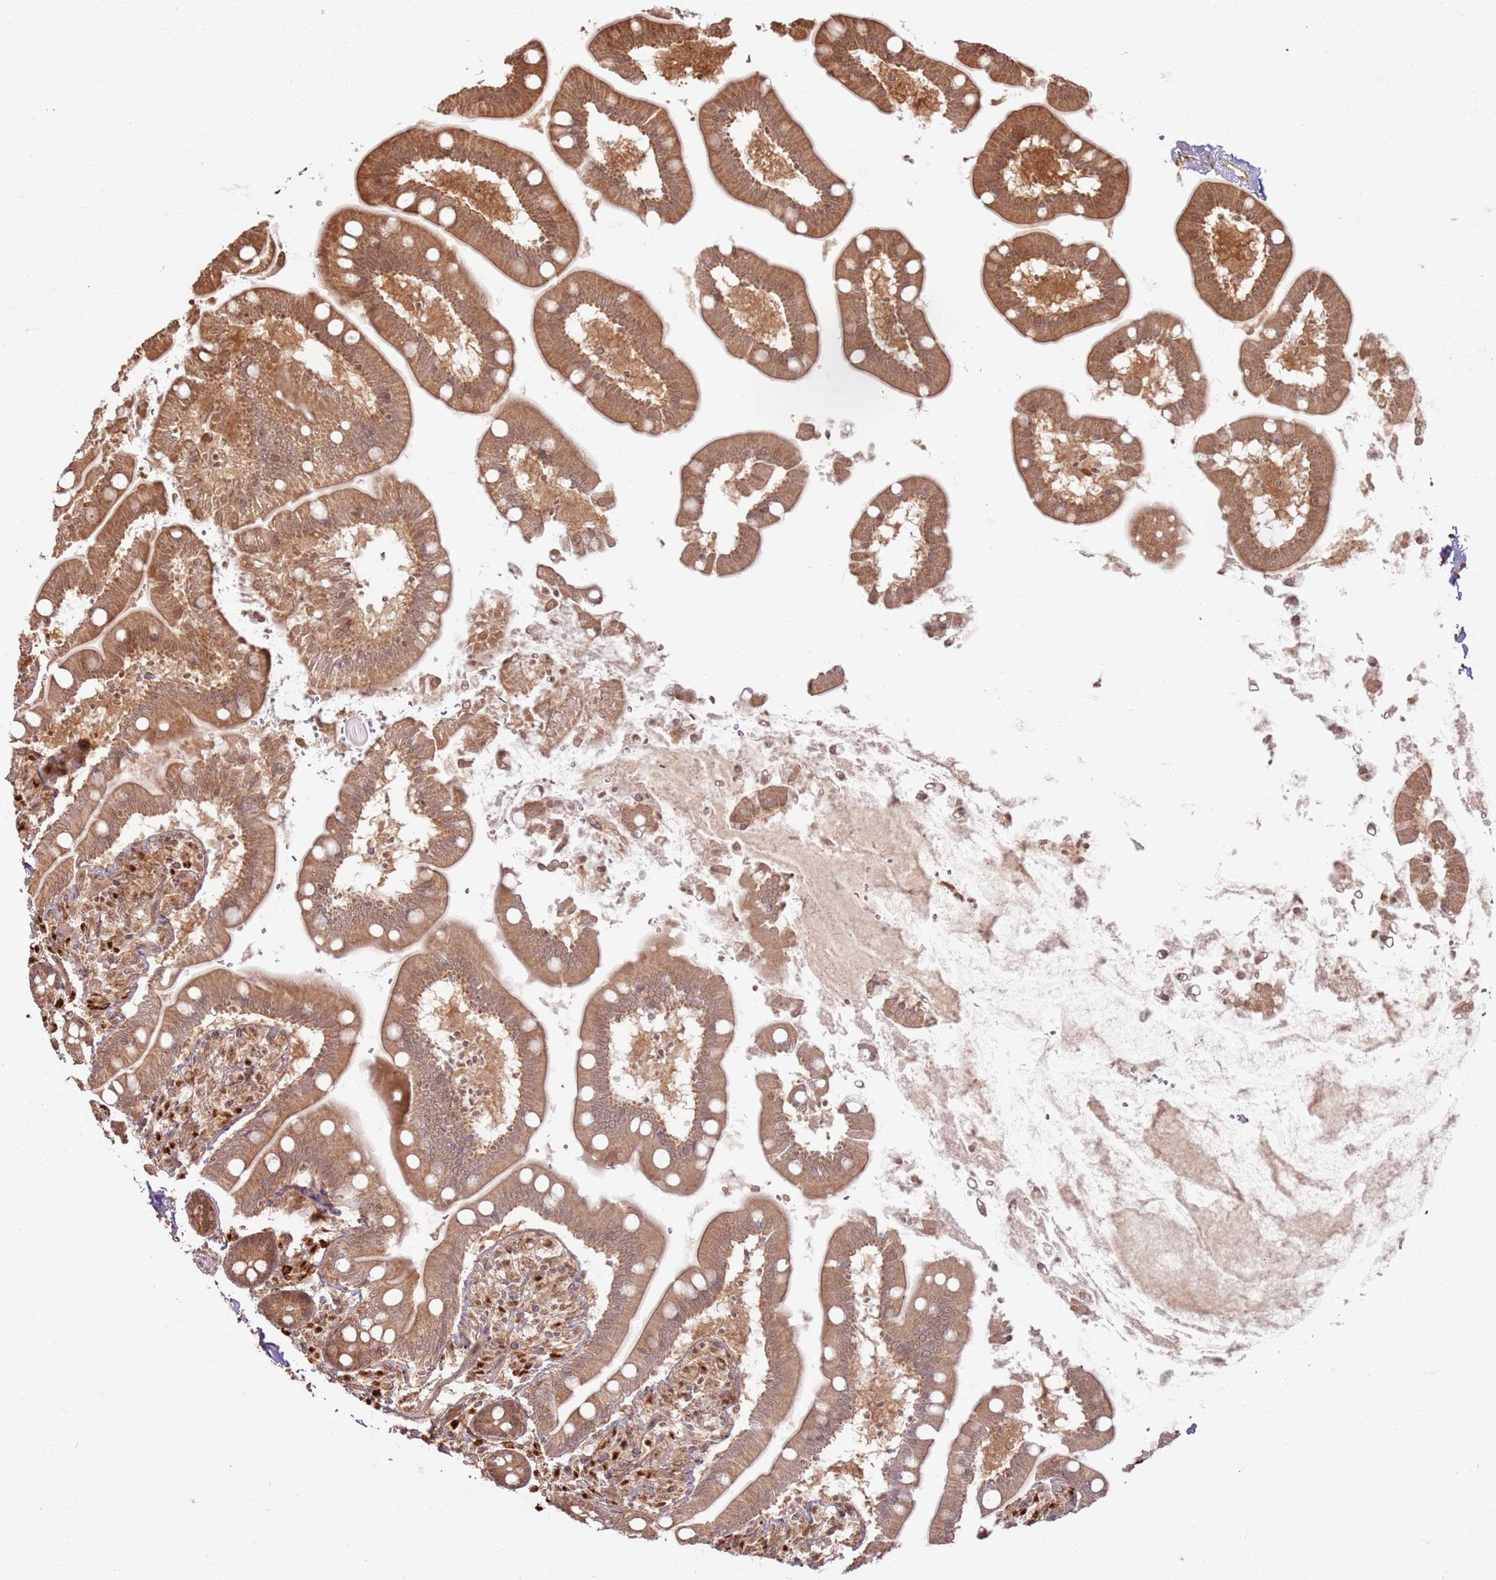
{"staining": {"intensity": "moderate", "quantity": ">75%", "location": "cytoplasmic/membranous"}, "tissue": "small intestine", "cell_type": "Glandular cells", "image_type": "normal", "snomed": [{"axis": "morphology", "description": "Normal tissue, NOS"}, {"axis": "topography", "description": "Small intestine"}], "caption": "Small intestine stained for a protein (brown) exhibits moderate cytoplasmic/membranous positive staining in approximately >75% of glandular cells.", "gene": "TBC1D13", "patient": {"sex": "female", "age": 64}}